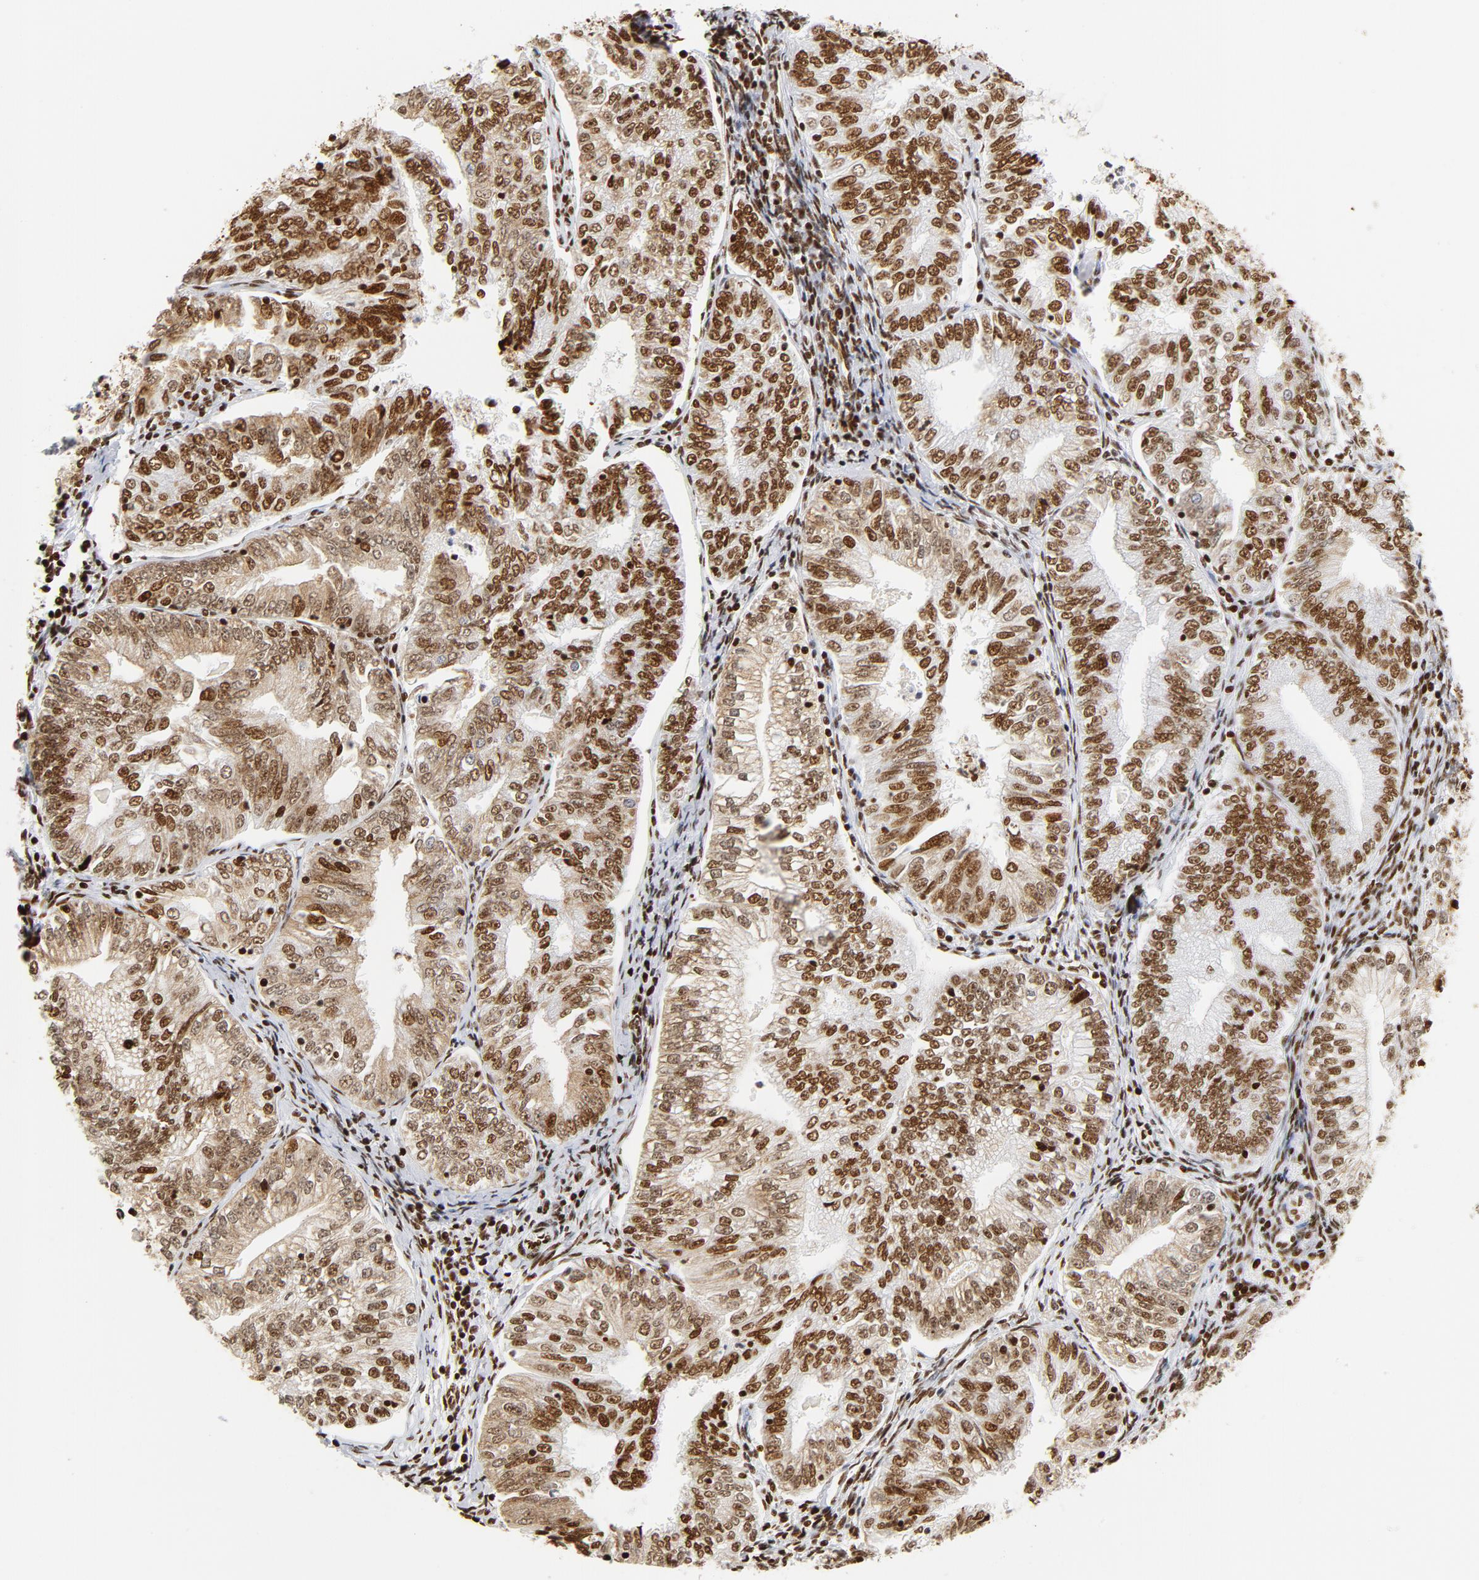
{"staining": {"intensity": "strong", "quantity": ">75%", "location": "cytoplasmic/membranous,nuclear"}, "tissue": "endometrial cancer", "cell_type": "Tumor cells", "image_type": "cancer", "snomed": [{"axis": "morphology", "description": "Adenocarcinoma, NOS"}, {"axis": "topography", "description": "Endometrium"}], "caption": "The image demonstrates immunohistochemical staining of adenocarcinoma (endometrial). There is strong cytoplasmic/membranous and nuclear positivity is identified in approximately >75% of tumor cells.", "gene": "XRCC6", "patient": {"sex": "female", "age": 69}}